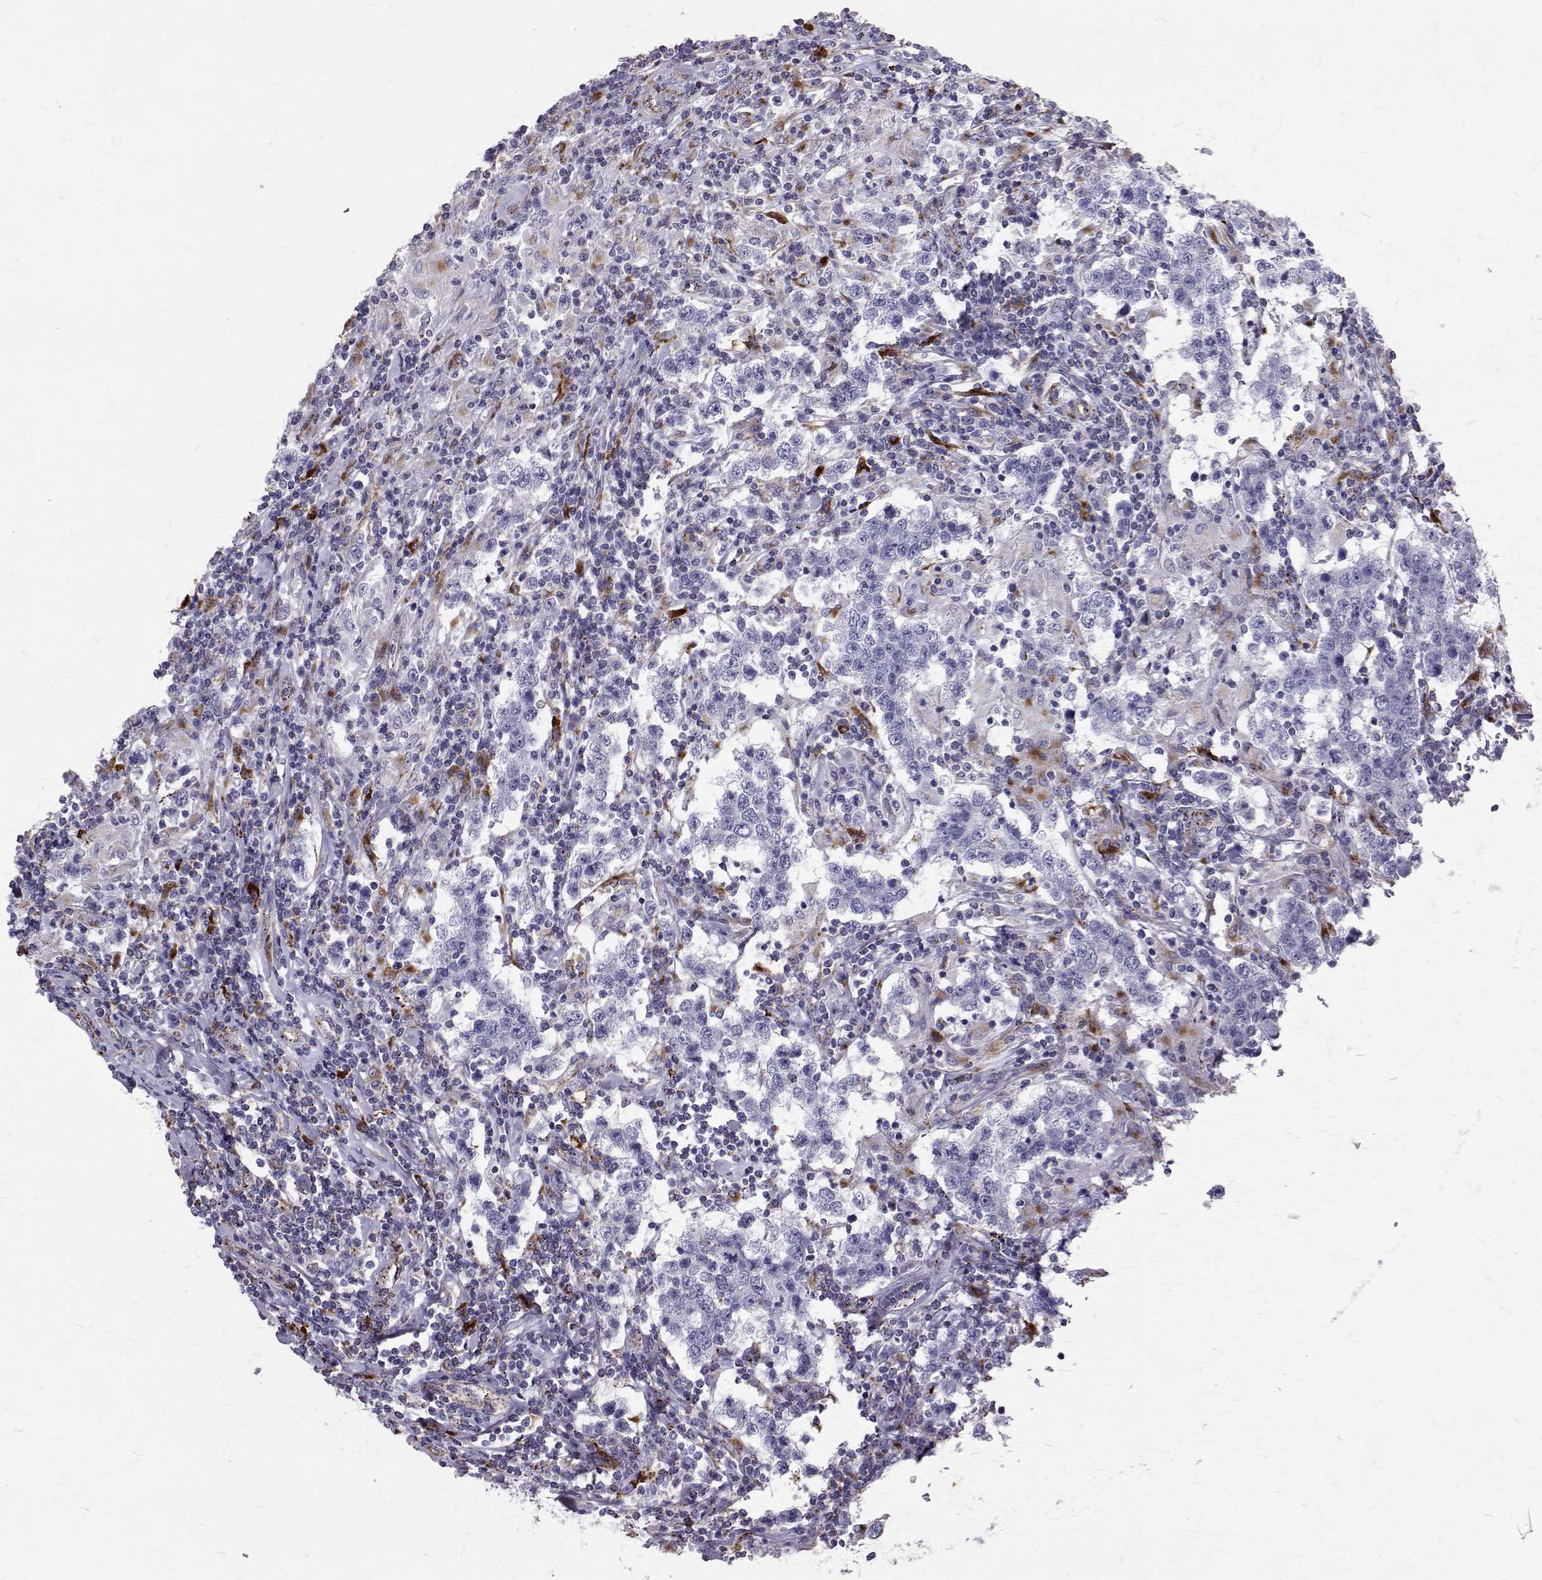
{"staining": {"intensity": "negative", "quantity": "none", "location": "none"}, "tissue": "testis cancer", "cell_type": "Tumor cells", "image_type": "cancer", "snomed": [{"axis": "morphology", "description": "Seminoma, NOS"}, {"axis": "morphology", "description": "Carcinoma, Embryonal, NOS"}, {"axis": "topography", "description": "Testis"}], "caption": "Protein analysis of embryonal carcinoma (testis) shows no significant expression in tumor cells.", "gene": "TPP1", "patient": {"sex": "male", "age": 41}}